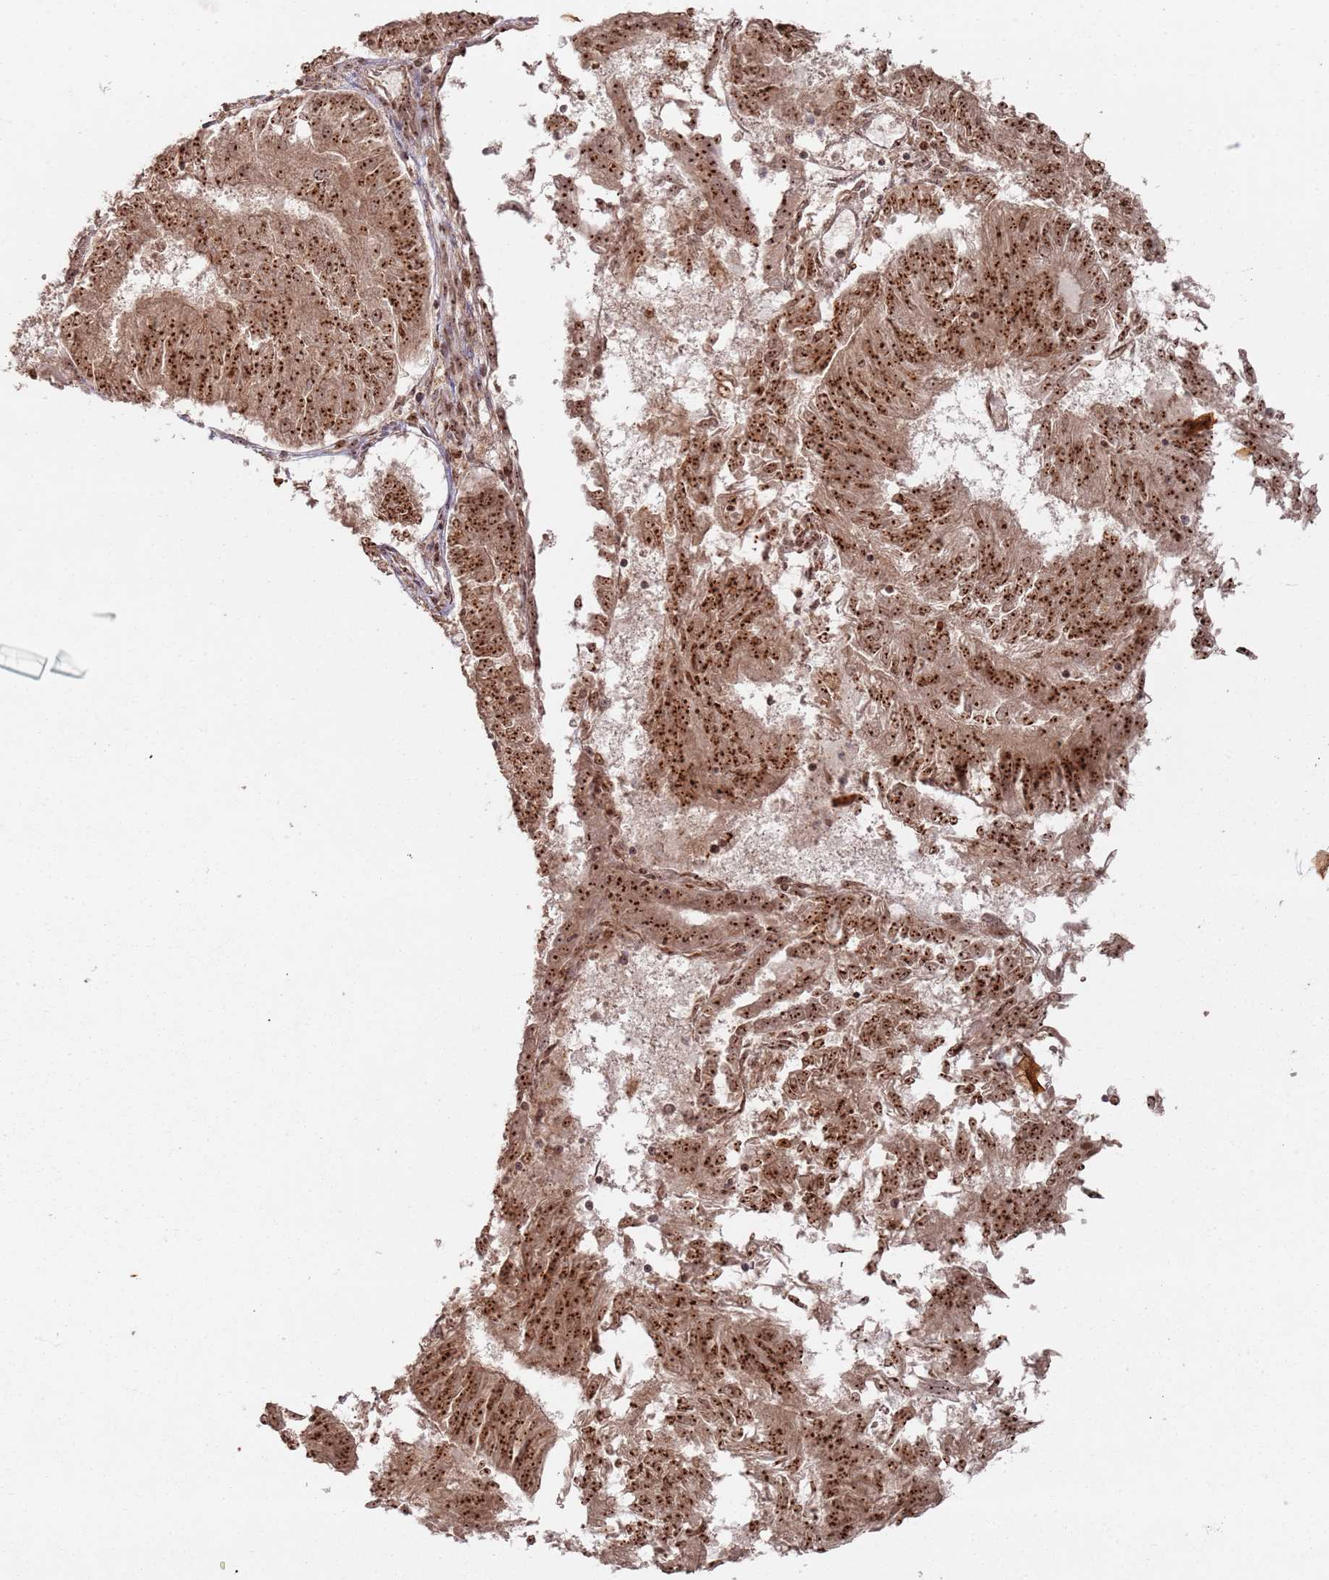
{"staining": {"intensity": "strong", "quantity": ">75%", "location": "cytoplasmic/membranous,nuclear"}, "tissue": "endometrial cancer", "cell_type": "Tumor cells", "image_type": "cancer", "snomed": [{"axis": "morphology", "description": "Adenocarcinoma, NOS"}, {"axis": "topography", "description": "Endometrium"}], "caption": "Endometrial cancer stained for a protein reveals strong cytoplasmic/membranous and nuclear positivity in tumor cells. Nuclei are stained in blue.", "gene": "UTP11", "patient": {"sex": "female", "age": 58}}